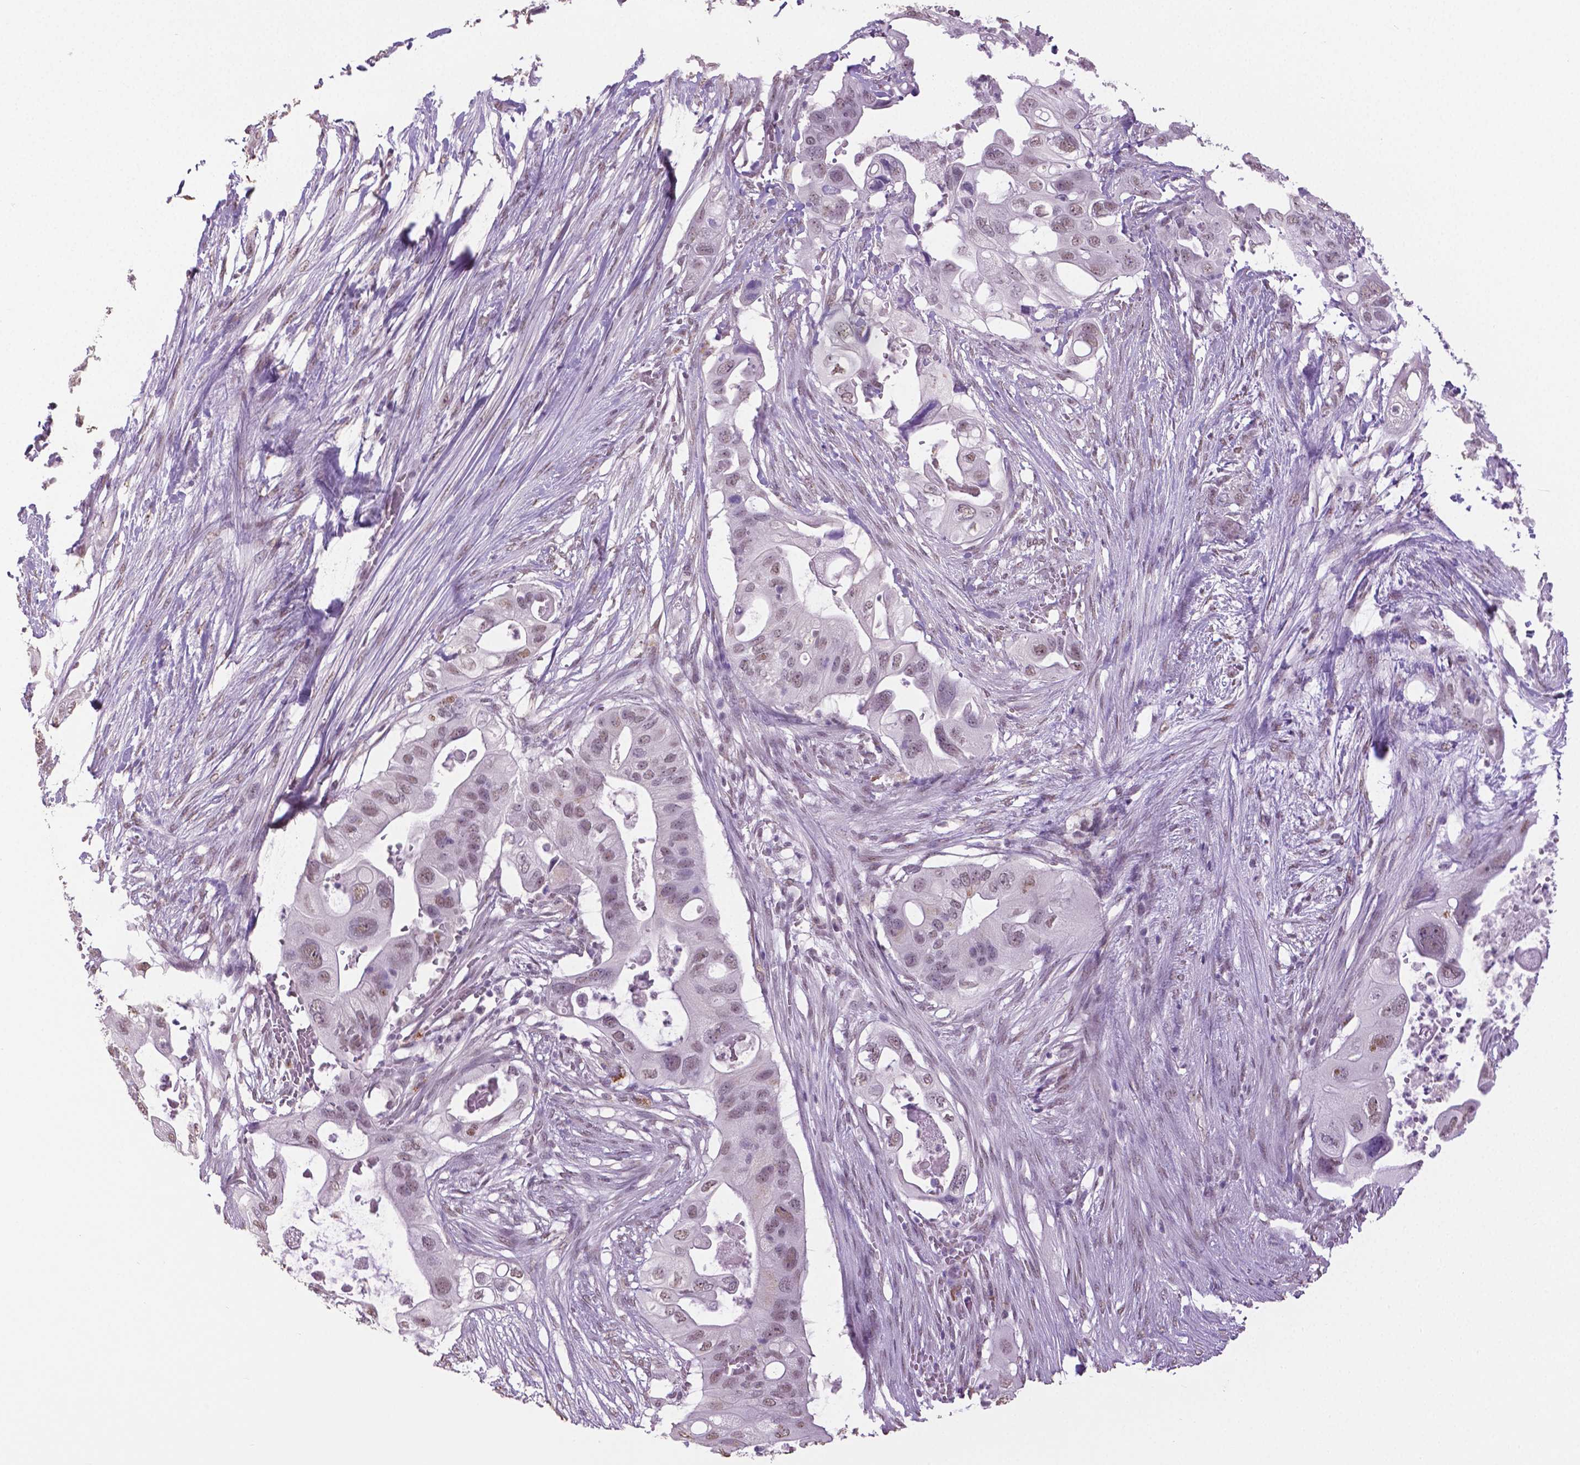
{"staining": {"intensity": "weak", "quantity": "25%-75%", "location": "nuclear"}, "tissue": "pancreatic cancer", "cell_type": "Tumor cells", "image_type": "cancer", "snomed": [{"axis": "morphology", "description": "Adenocarcinoma, NOS"}, {"axis": "topography", "description": "Pancreas"}], "caption": "IHC micrograph of pancreatic adenocarcinoma stained for a protein (brown), which reveals low levels of weak nuclear staining in about 25%-75% of tumor cells.", "gene": "IGF2BP1", "patient": {"sex": "female", "age": 72}}